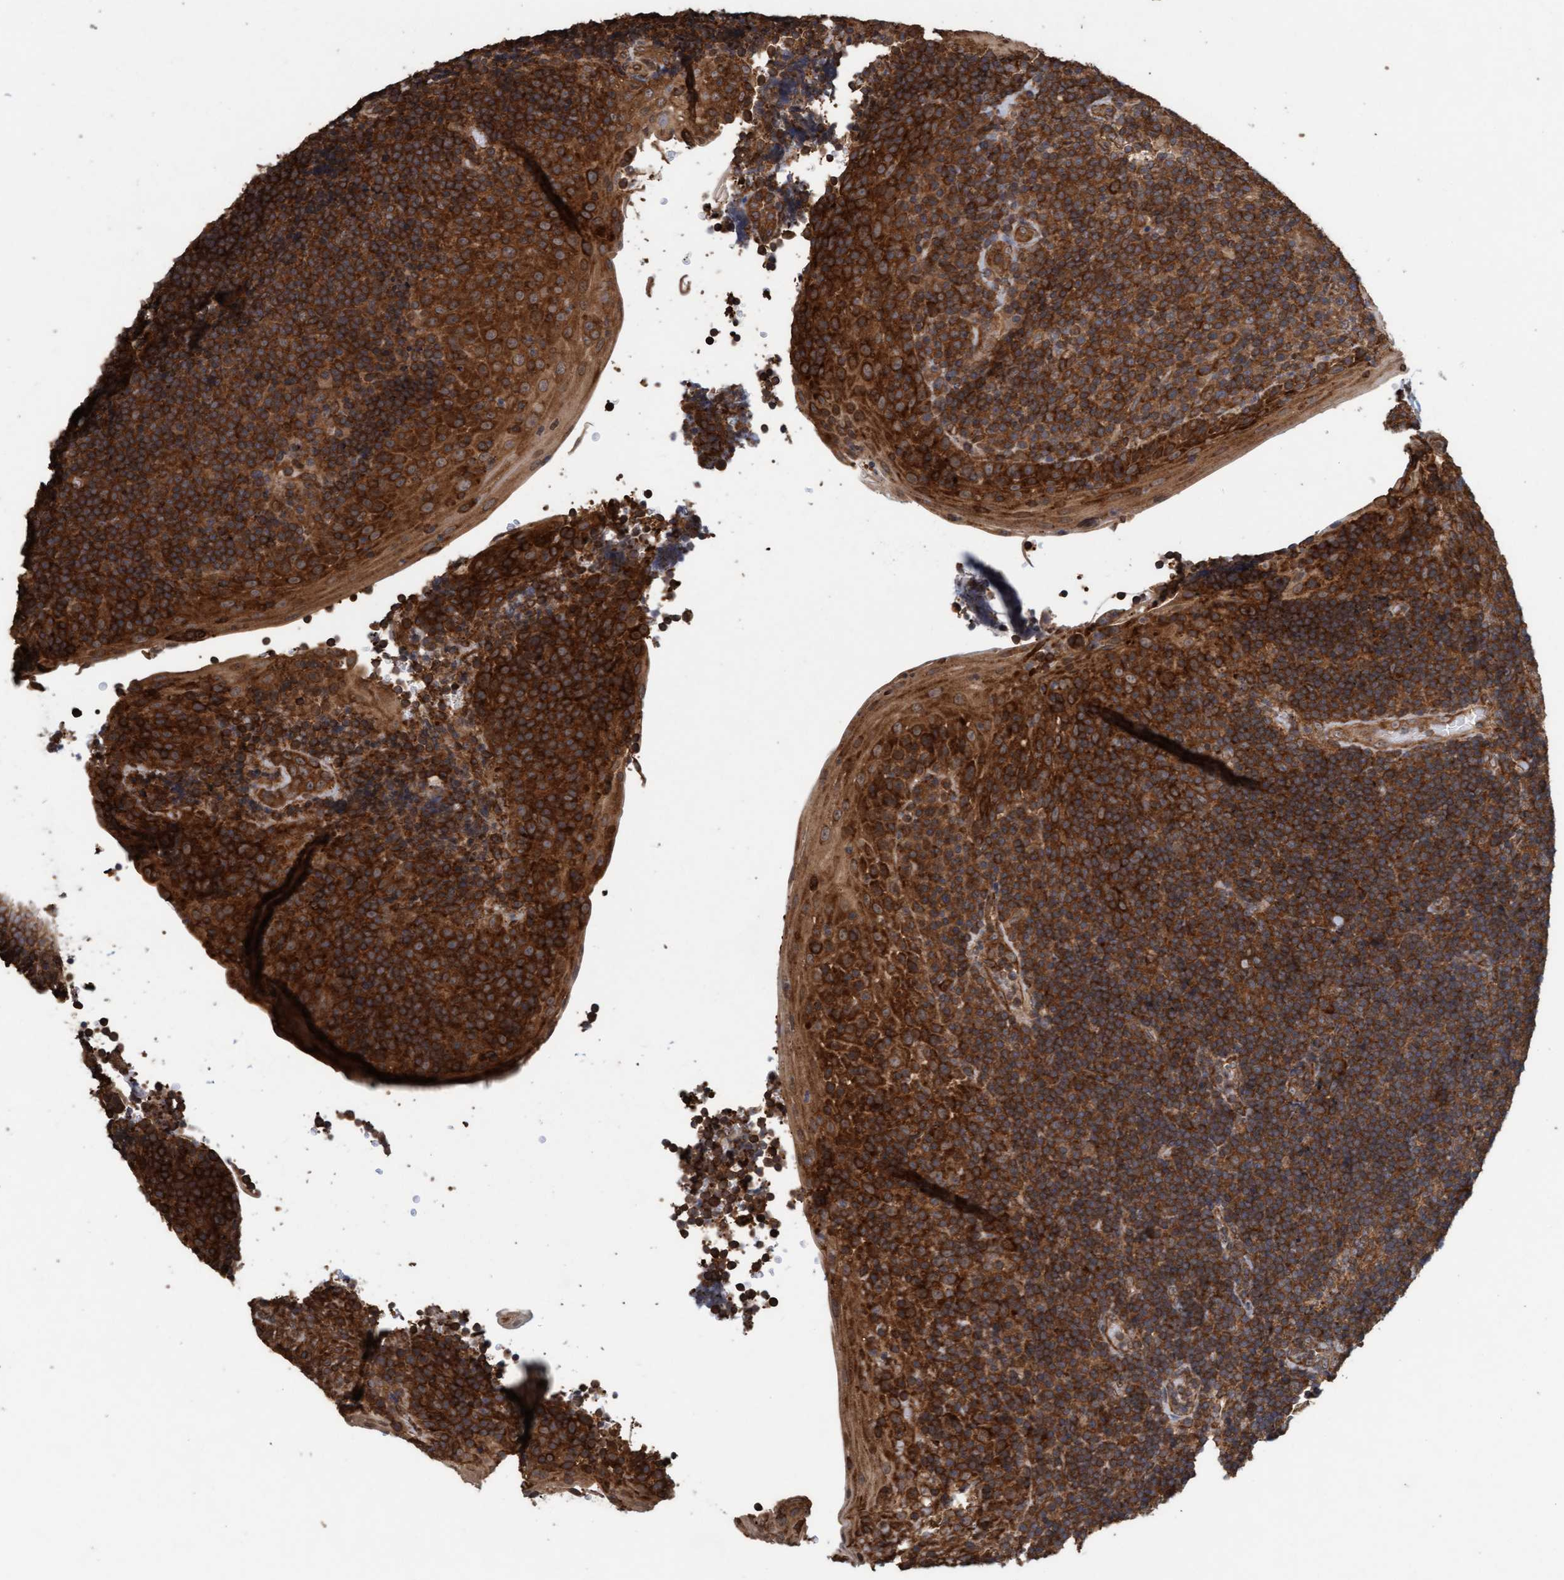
{"staining": {"intensity": "moderate", "quantity": ">75%", "location": "cytoplasmic/membranous"}, "tissue": "tonsil", "cell_type": "Germinal center cells", "image_type": "normal", "snomed": [{"axis": "morphology", "description": "Normal tissue, NOS"}, {"axis": "topography", "description": "Tonsil"}], "caption": "Germinal center cells display moderate cytoplasmic/membranous positivity in about >75% of cells in benign tonsil. (Stains: DAB in brown, nuclei in blue, Microscopy: brightfield microscopy at high magnification).", "gene": "FXR2", "patient": {"sex": "male", "age": 37}}